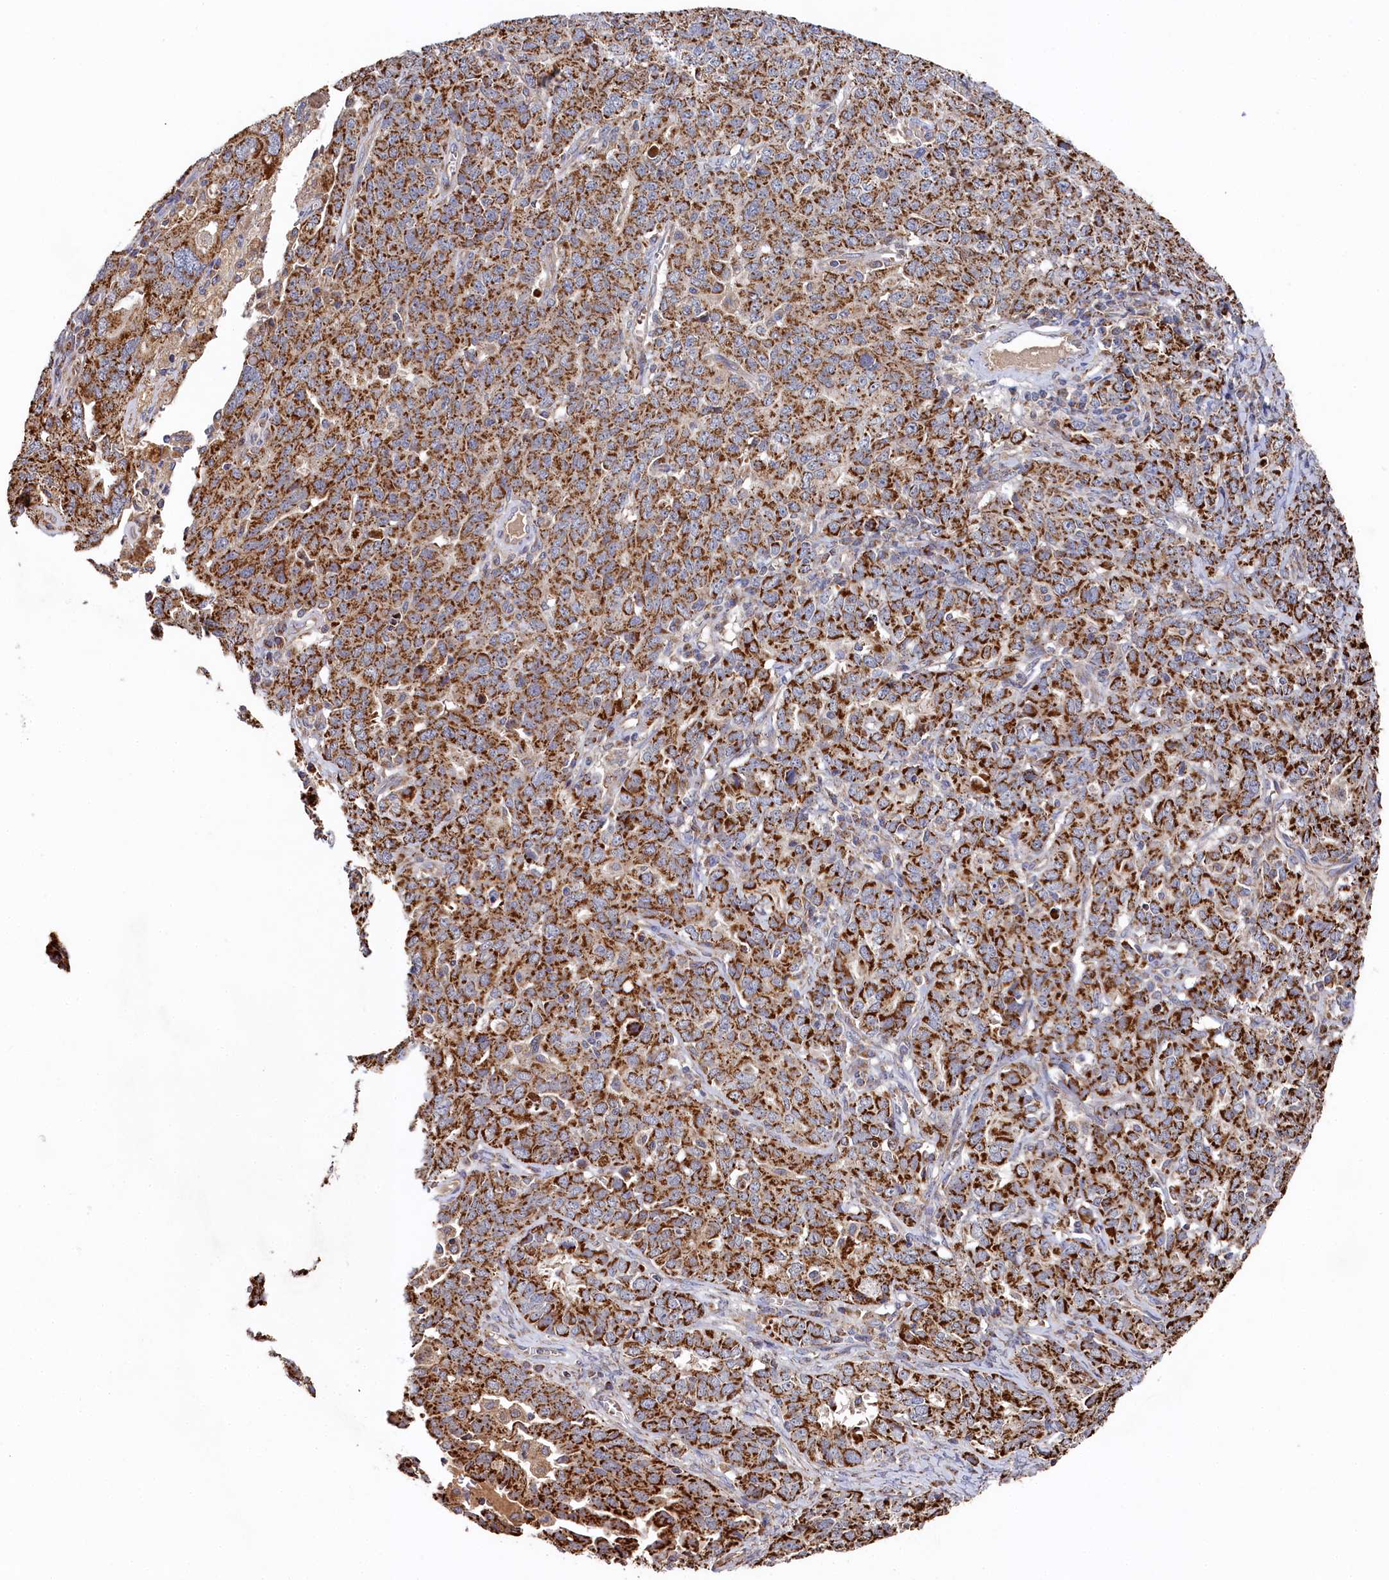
{"staining": {"intensity": "moderate", "quantity": ">75%", "location": "cytoplasmic/membranous"}, "tissue": "ovarian cancer", "cell_type": "Tumor cells", "image_type": "cancer", "snomed": [{"axis": "morphology", "description": "Carcinoma, endometroid"}, {"axis": "topography", "description": "Ovary"}], "caption": "Protein staining shows moderate cytoplasmic/membranous positivity in approximately >75% of tumor cells in ovarian endometroid carcinoma.", "gene": "HAUS2", "patient": {"sex": "female", "age": 62}}